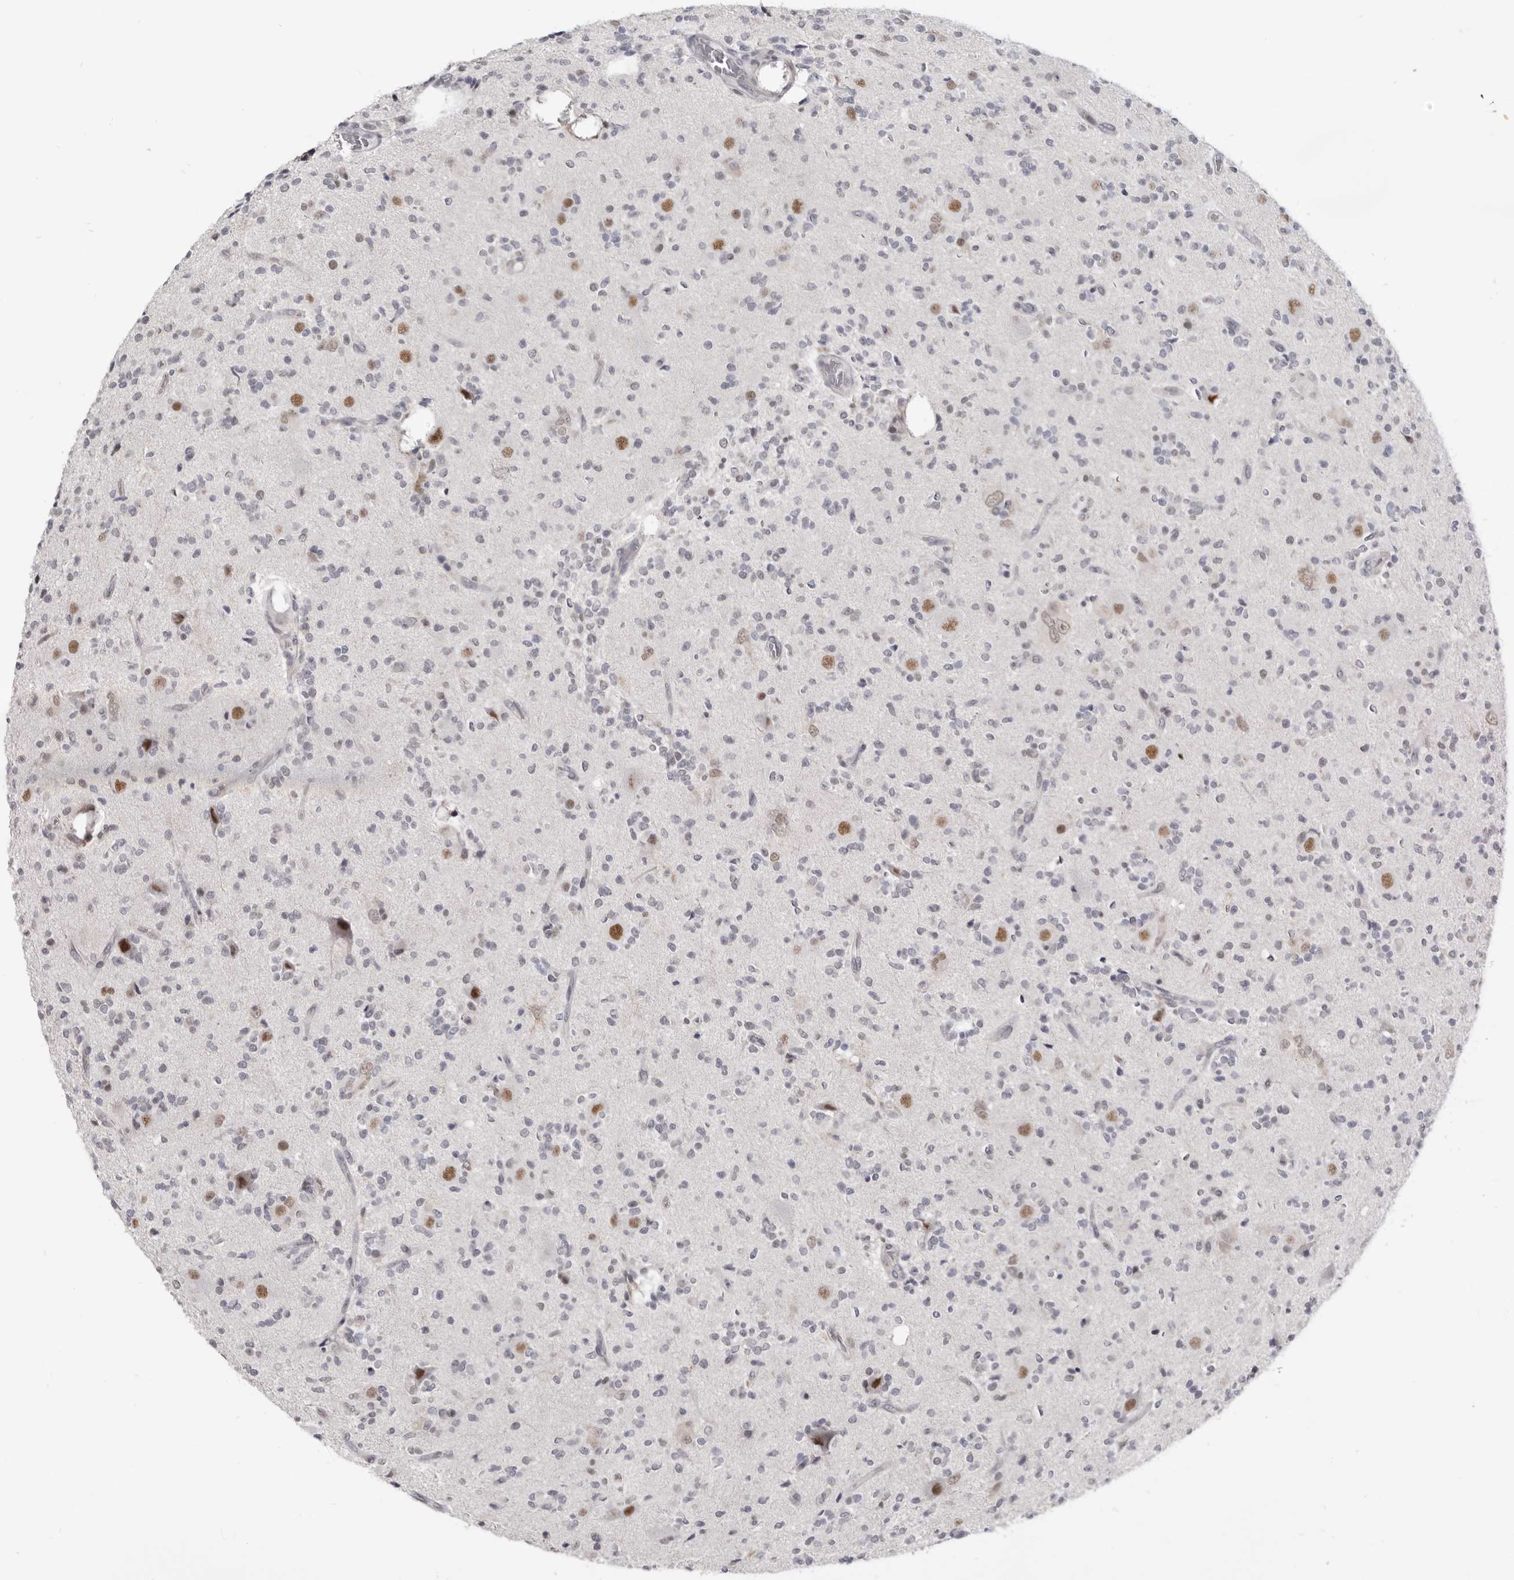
{"staining": {"intensity": "moderate", "quantity": "<25%", "location": "nuclear"}, "tissue": "glioma", "cell_type": "Tumor cells", "image_type": "cancer", "snomed": [{"axis": "morphology", "description": "Glioma, malignant, High grade"}, {"axis": "topography", "description": "Brain"}], "caption": "This is a micrograph of immunohistochemistry staining of malignant high-grade glioma, which shows moderate positivity in the nuclear of tumor cells.", "gene": "CGN", "patient": {"sex": "male", "age": 34}}